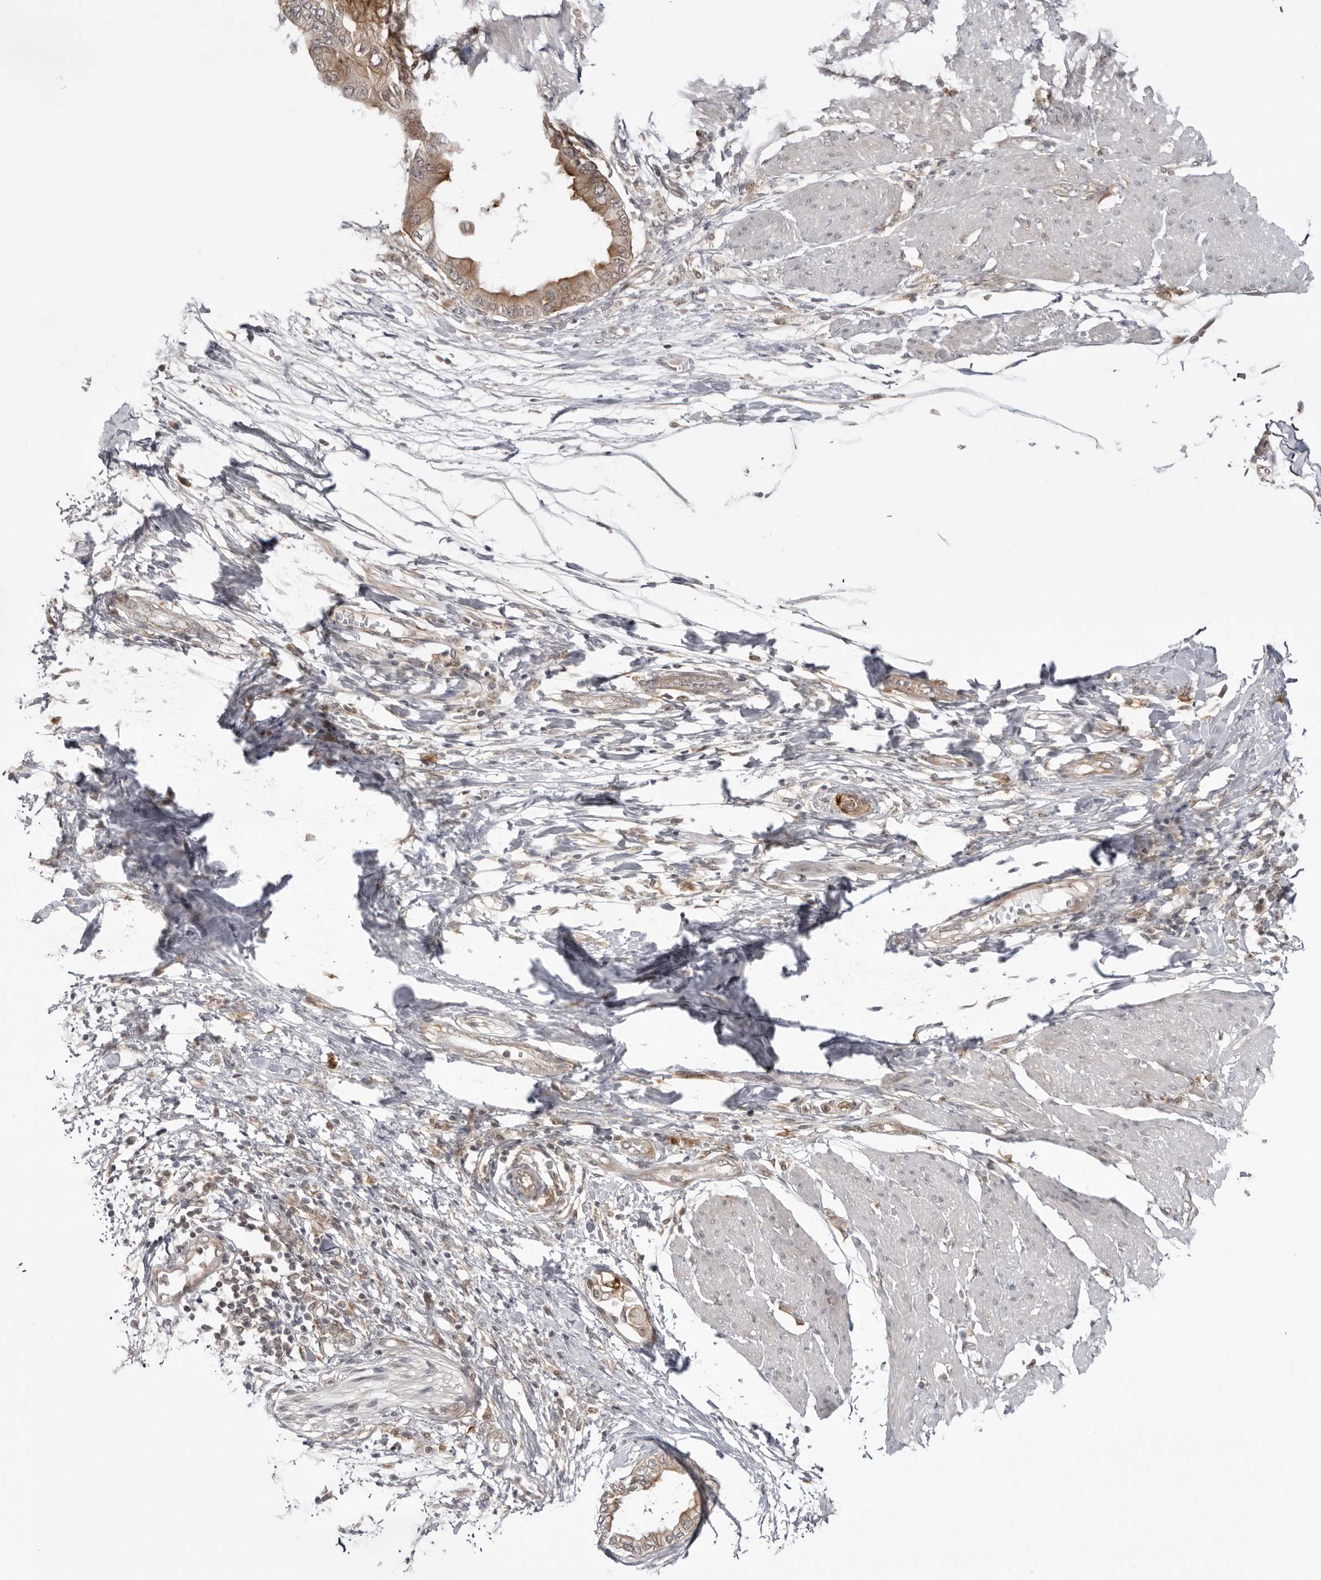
{"staining": {"intensity": "weak", "quantity": ">75%", "location": "cytoplasmic/membranous"}, "tissue": "pancreatic cancer", "cell_type": "Tumor cells", "image_type": "cancer", "snomed": [{"axis": "morphology", "description": "Normal tissue, NOS"}, {"axis": "morphology", "description": "Adenocarcinoma, NOS"}, {"axis": "topography", "description": "Pancreas"}, {"axis": "topography", "description": "Duodenum"}], "caption": "Protein staining of pancreatic adenocarcinoma tissue shows weak cytoplasmic/membranous expression in about >75% of tumor cells. (brown staining indicates protein expression, while blue staining denotes nuclei).", "gene": "USP43", "patient": {"sex": "female", "age": 60}}